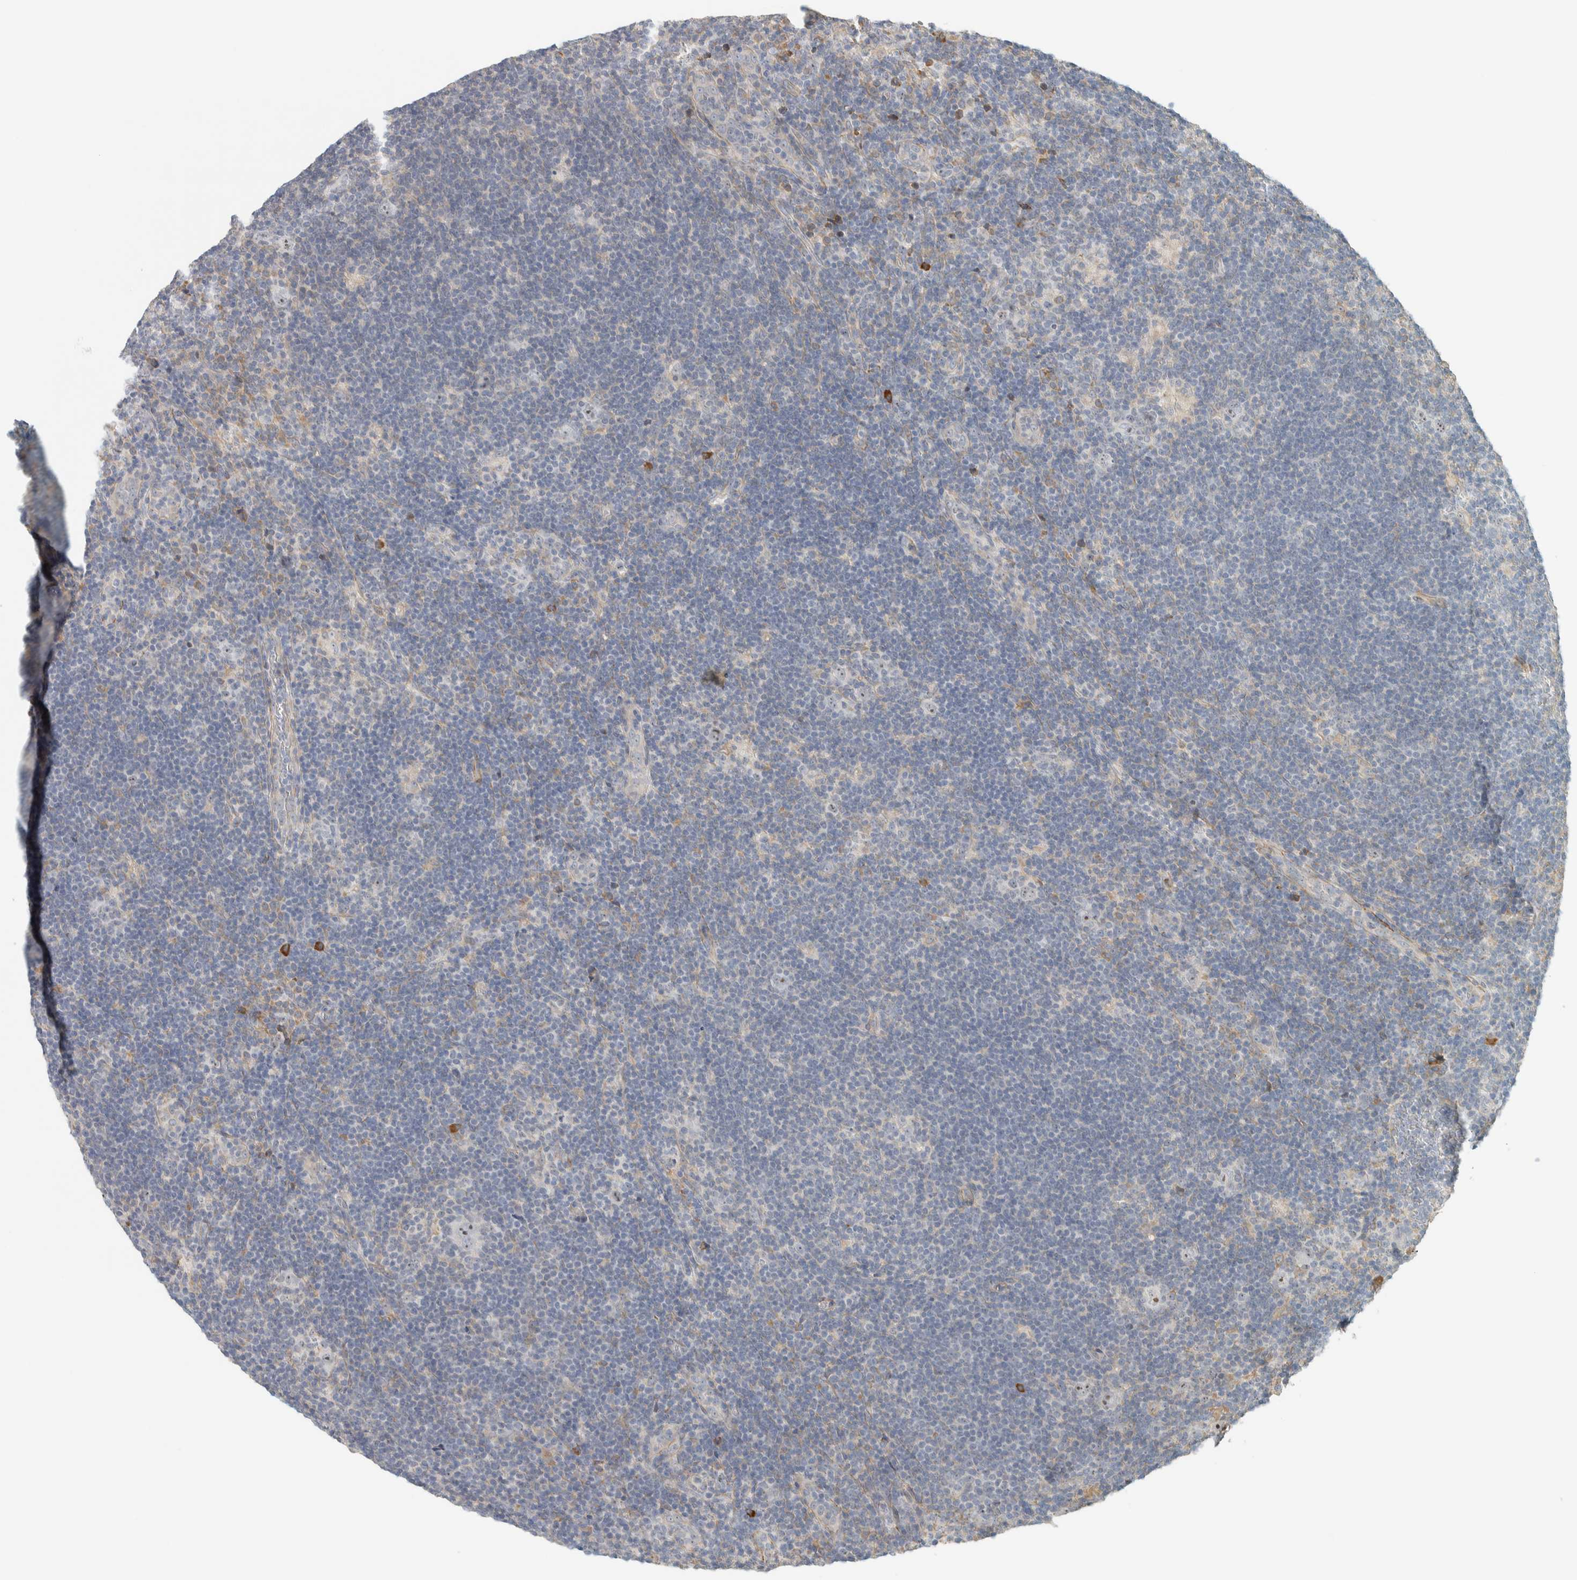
{"staining": {"intensity": "negative", "quantity": "none", "location": "none"}, "tissue": "lymphoma", "cell_type": "Tumor cells", "image_type": "cancer", "snomed": [{"axis": "morphology", "description": "Hodgkin's disease, NOS"}, {"axis": "topography", "description": "Lymph node"}], "caption": "Immunohistochemical staining of human lymphoma exhibits no significant positivity in tumor cells.", "gene": "KLHL40", "patient": {"sex": "female", "age": 57}}